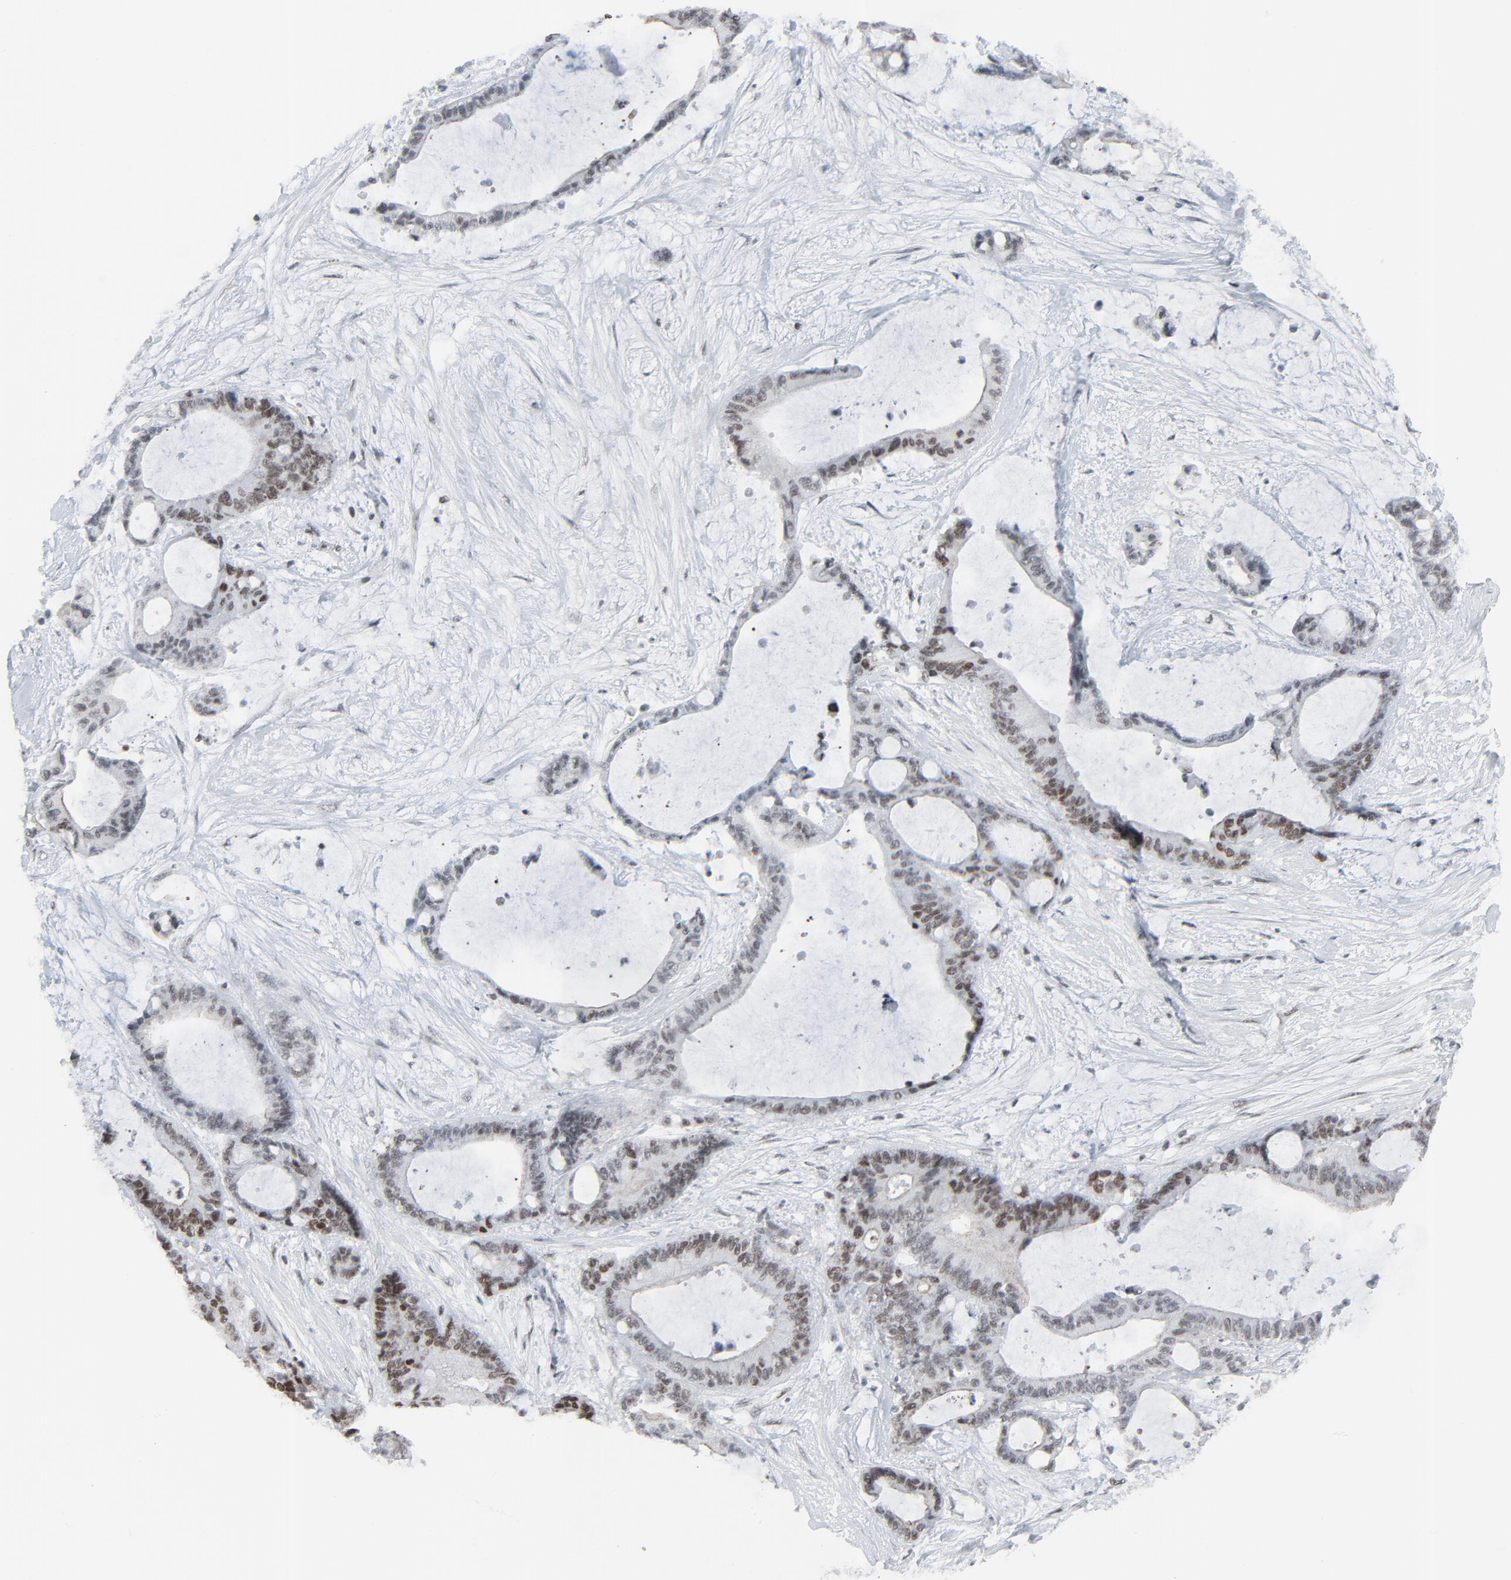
{"staining": {"intensity": "moderate", "quantity": ">75%", "location": "nuclear"}, "tissue": "liver cancer", "cell_type": "Tumor cells", "image_type": "cancer", "snomed": [{"axis": "morphology", "description": "Cholangiocarcinoma"}, {"axis": "topography", "description": "Liver"}], "caption": "Cholangiocarcinoma (liver) stained with DAB immunohistochemistry reveals medium levels of moderate nuclear positivity in about >75% of tumor cells.", "gene": "FBXO28", "patient": {"sex": "female", "age": 73}}